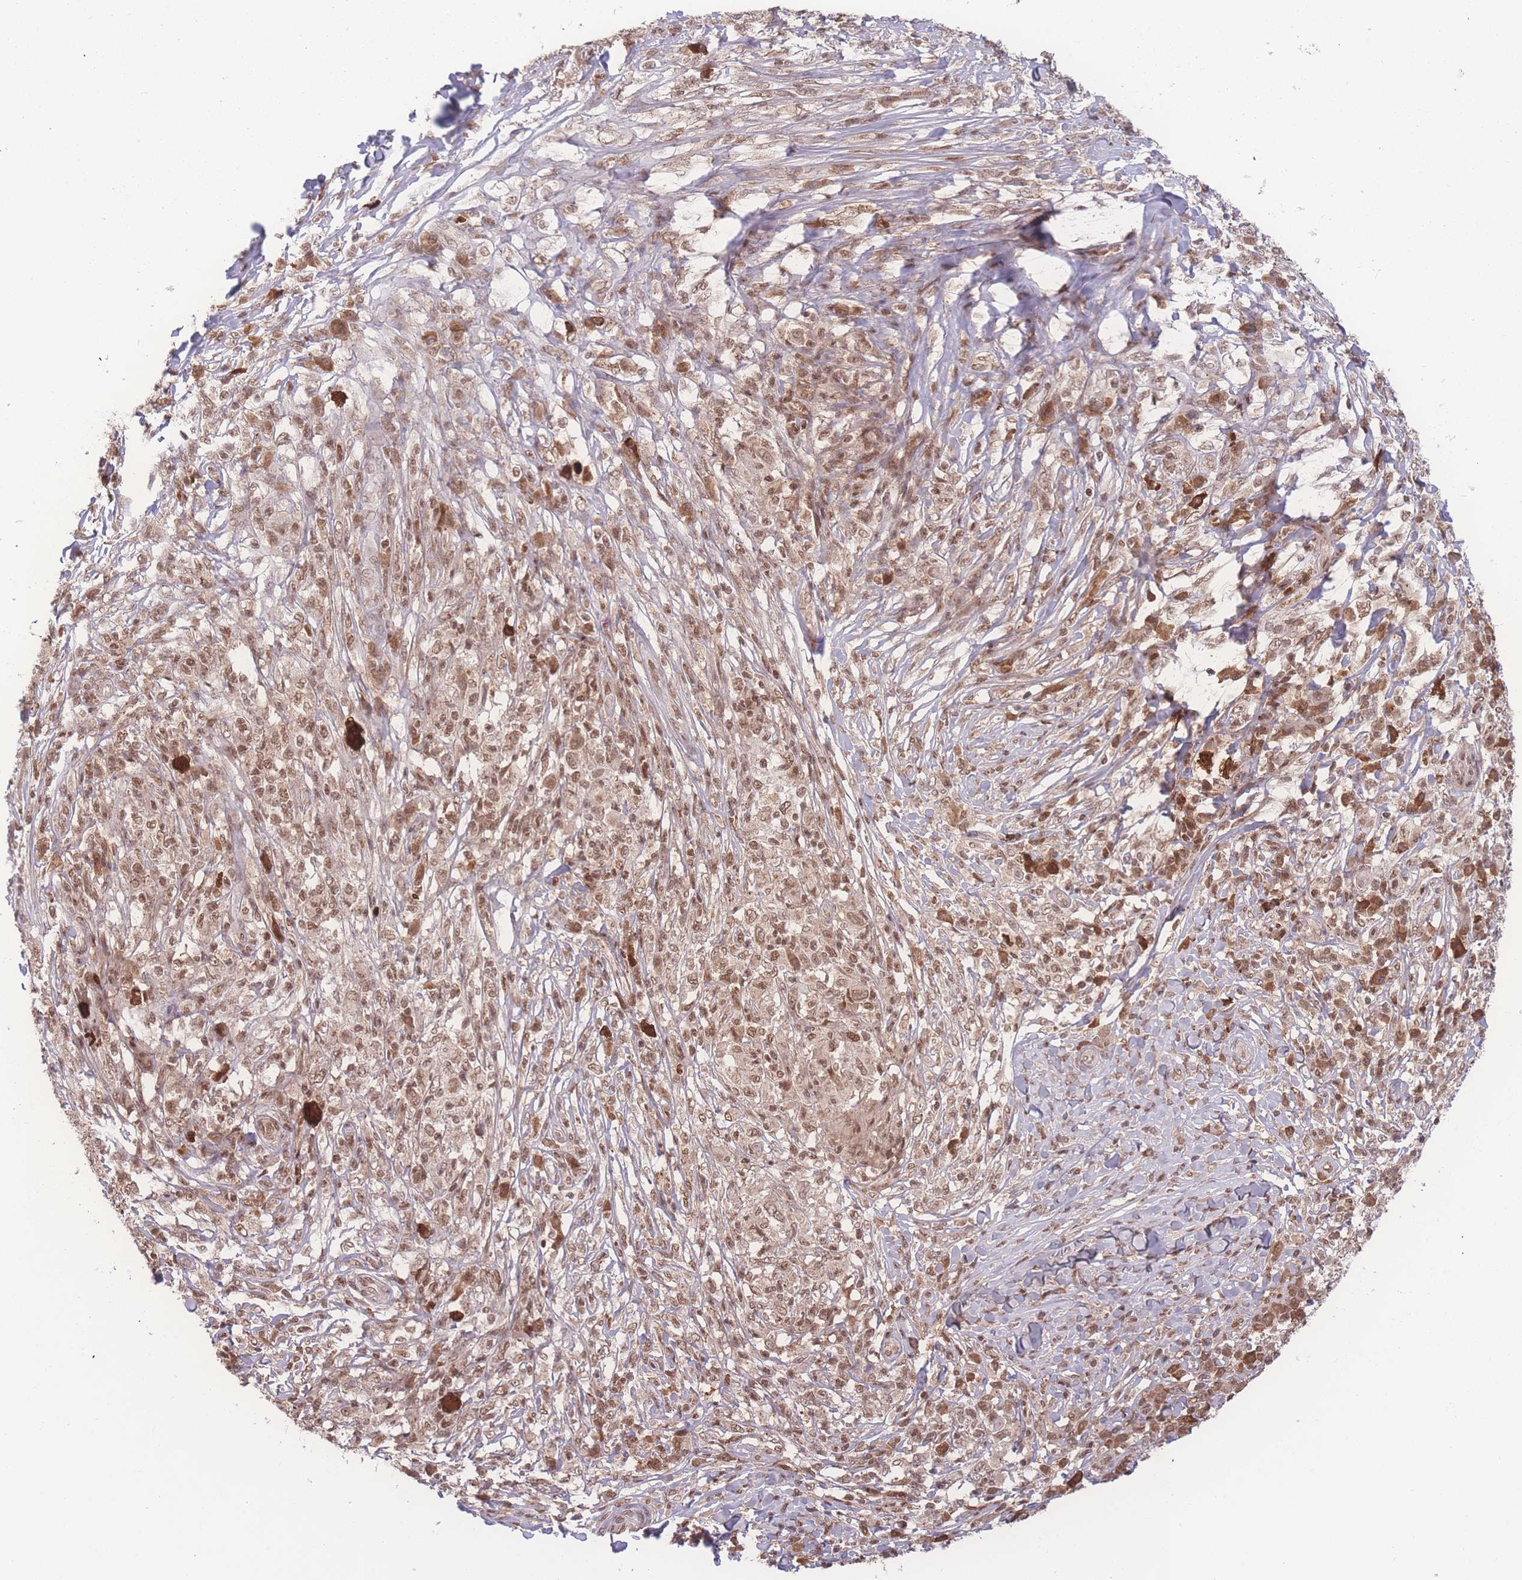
{"staining": {"intensity": "moderate", "quantity": ">75%", "location": "nuclear"}, "tissue": "melanoma", "cell_type": "Tumor cells", "image_type": "cancer", "snomed": [{"axis": "morphology", "description": "Malignant melanoma, NOS"}, {"axis": "topography", "description": "Skin"}], "caption": "Human melanoma stained for a protein (brown) exhibits moderate nuclear positive positivity in approximately >75% of tumor cells.", "gene": "RAVER1", "patient": {"sex": "male", "age": 66}}